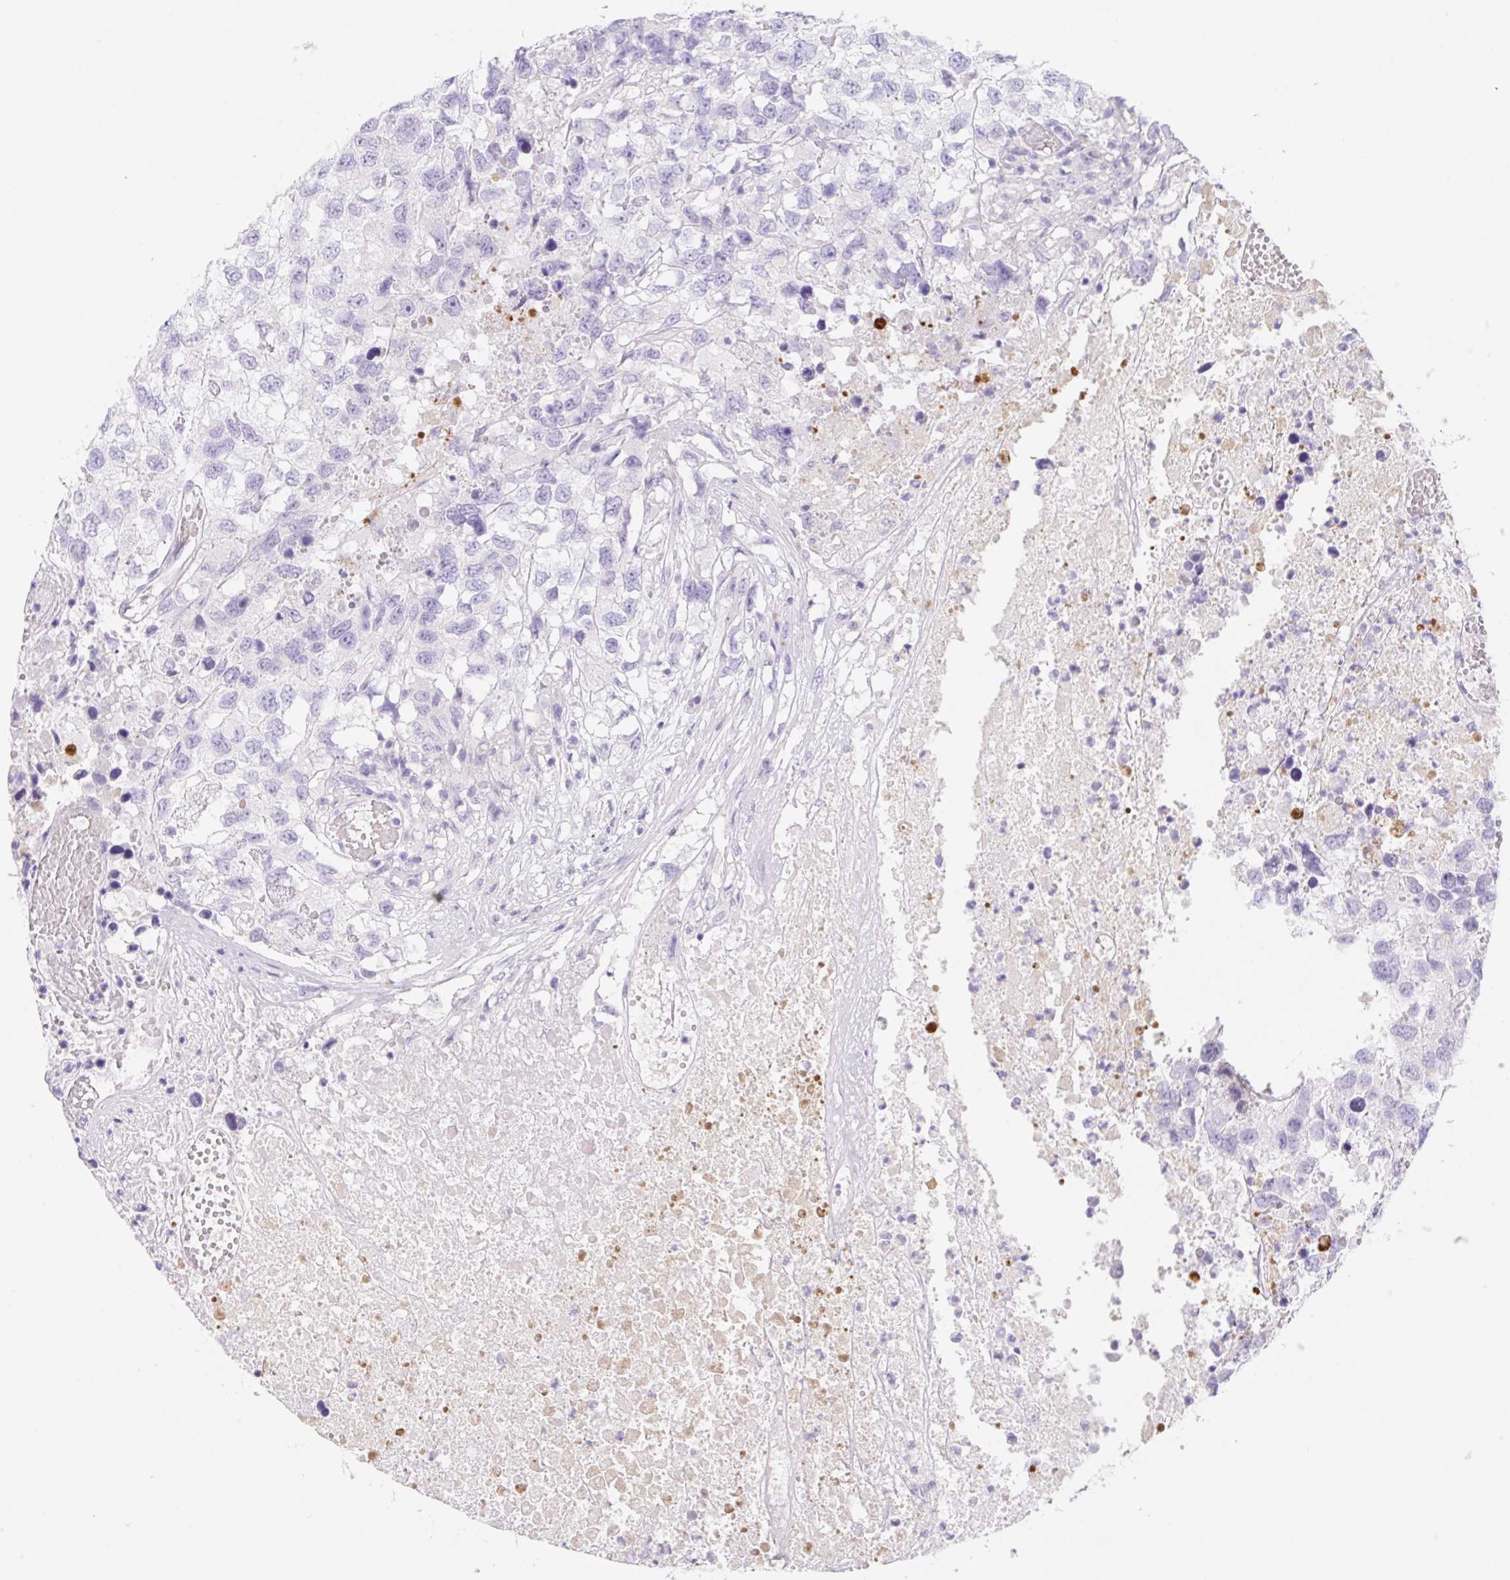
{"staining": {"intensity": "negative", "quantity": "none", "location": "none"}, "tissue": "testis cancer", "cell_type": "Tumor cells", "image_type": "cancer", "snomed": [{"axis": "morphology", "description": "Carcinoma, Embryonal, NOS"}, {"axis": "topography", "description": "Testis"}], "caption": "An immunohistochemistry (IHC) histopathology image of embryonal carcinoma (testis) is shown. There is no staining in tumor cells of embryonal carcinoma (testis).", "gene": "KLK8", "patient": {"sex": "male", "age": 83}}